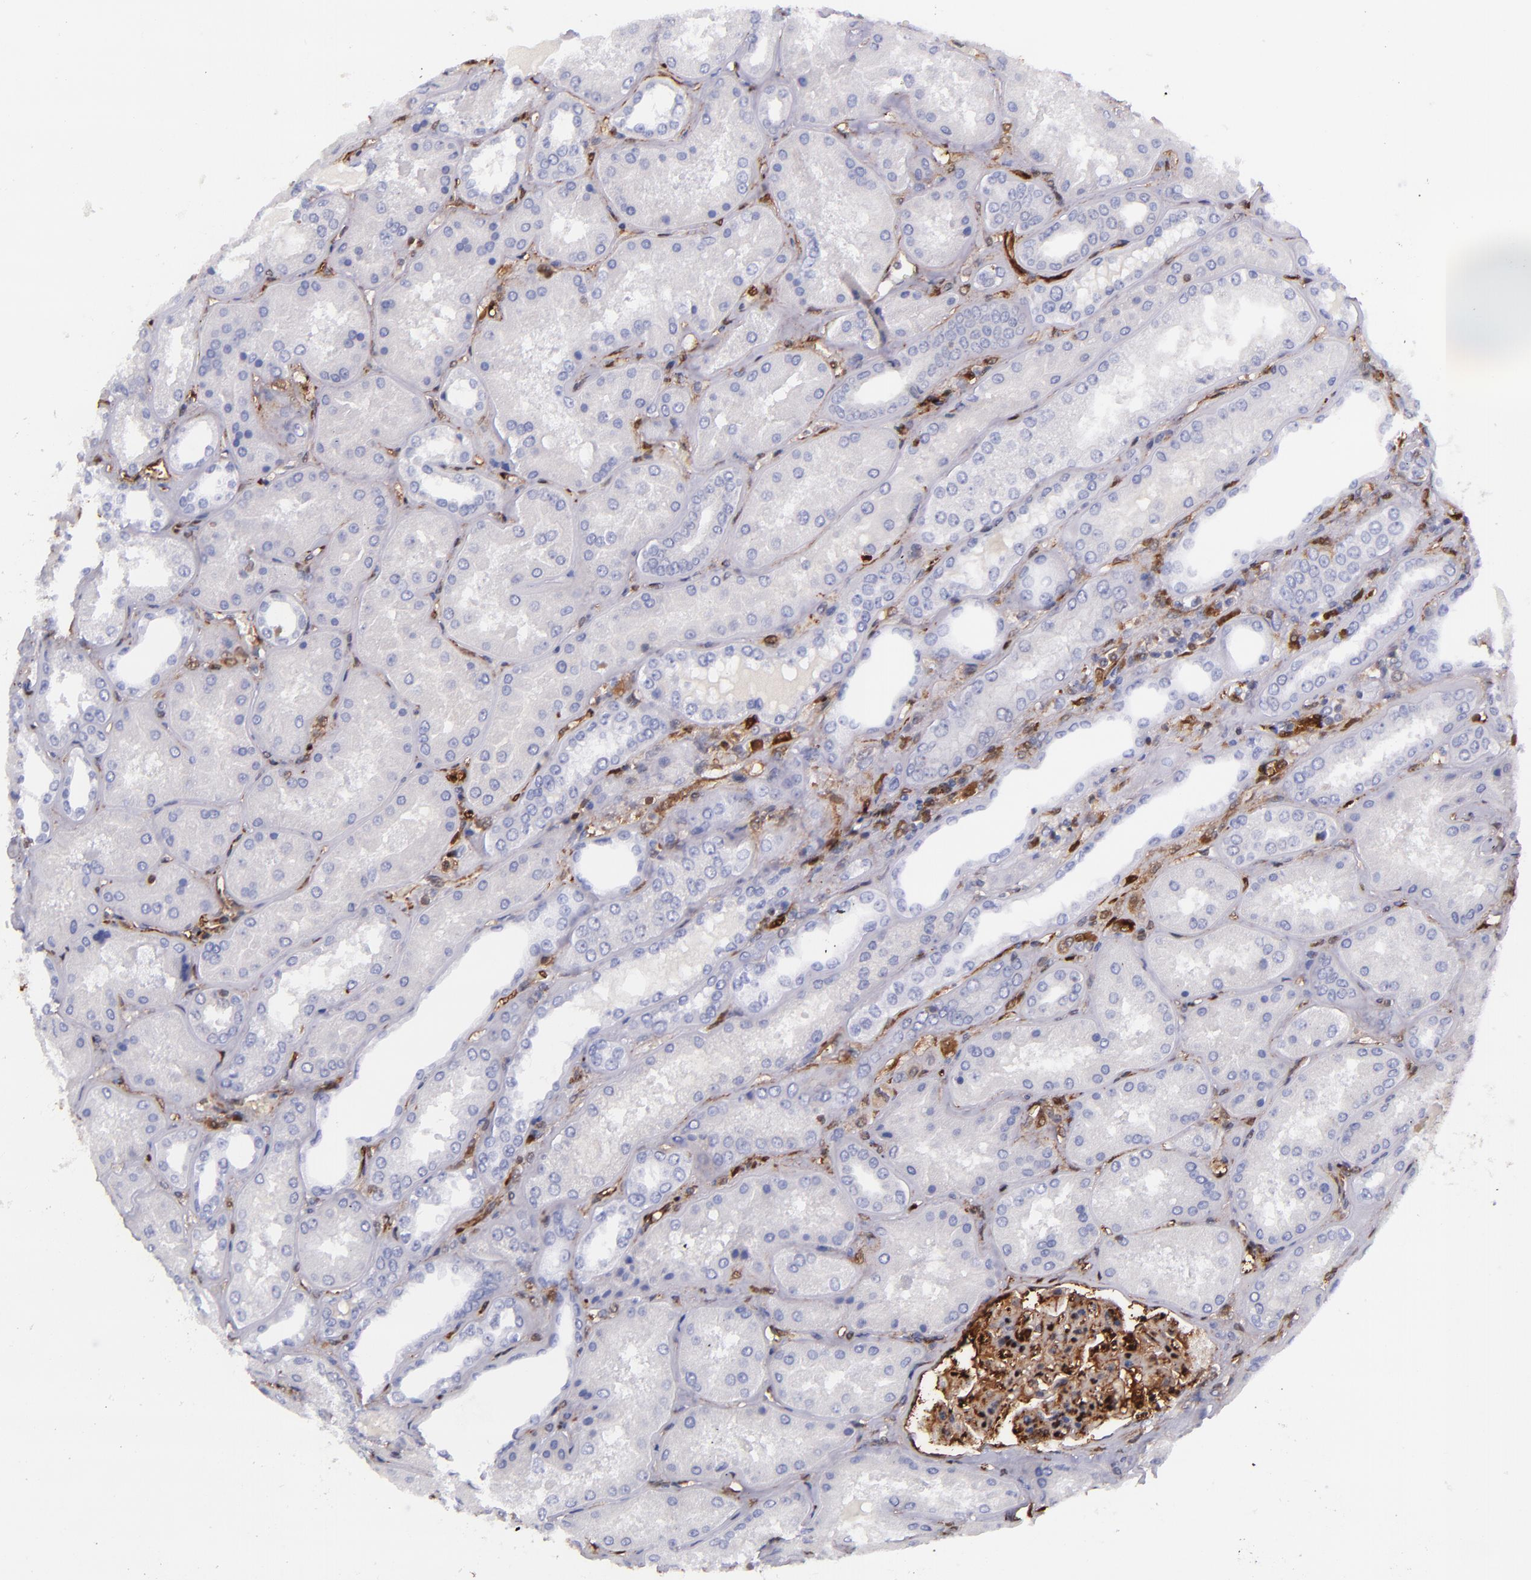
{"staining": {"intensity": "moderate", "quantity": ">75%", "location": "cytoplasmic/membranous,nuclear"}, "tissue": "kidney", "cell_type": "Cells in glomeruli", "image_type": "normal", "snomed": [{"axis": "morphology", "description": "Normal tissue, NOS"}, {"axis": "topography", "description": "Kidney"}], "caption": "Immunohistochemical staining of unremarkable kidney demonstrates >75% levels of moderate cytoplasmic/membranous,nuclear protein positivity in about >75% of cells in glomeruli.", "gene": "LGALS1", "patient": {"sex": "female", "age": 56}}